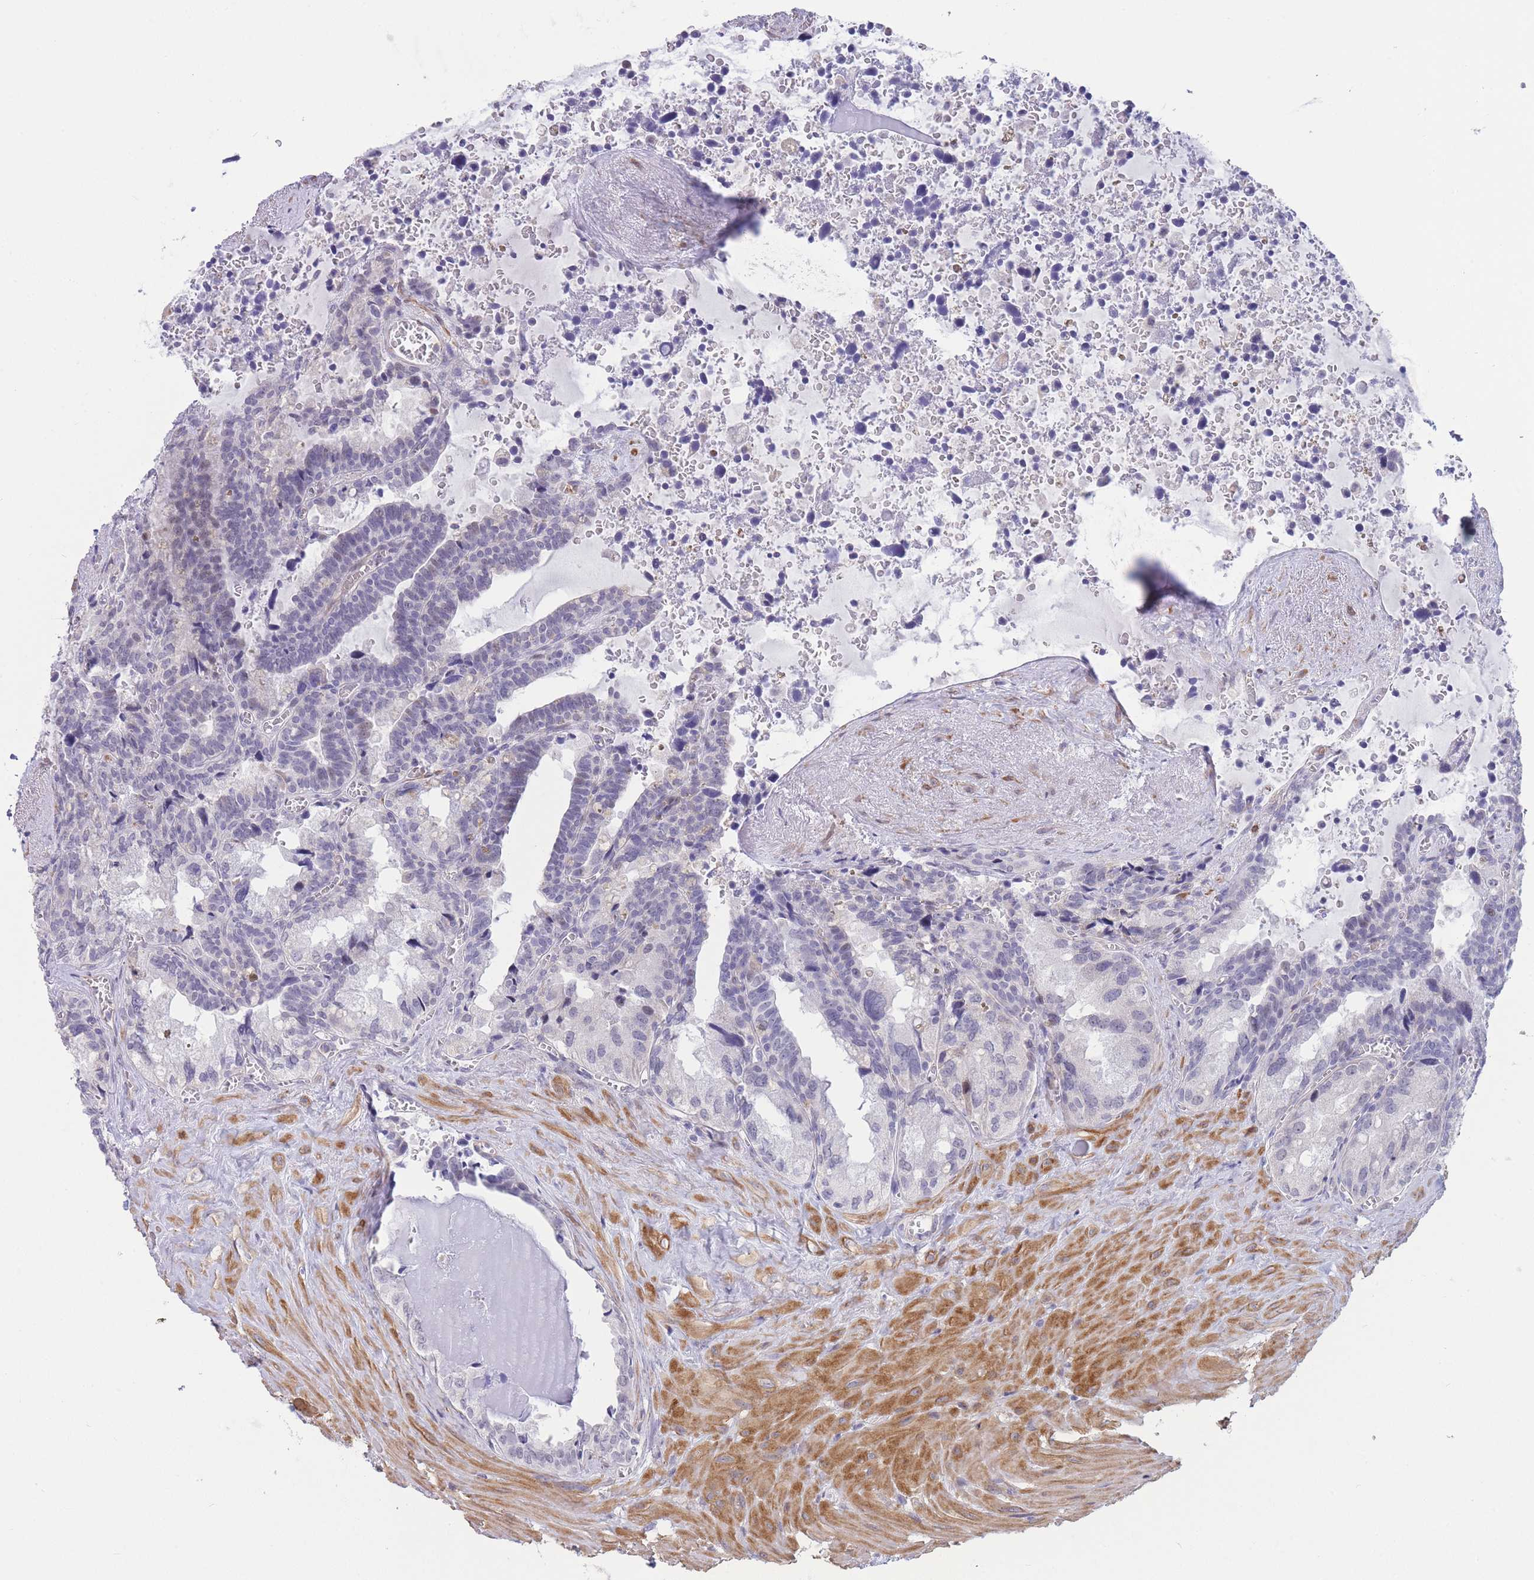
{"staining": {"intensity": "negative", "quantity": "none", "location": "none"}, "tissue": "seminal vesicle", "cell_type": "Glandular cells", "image_type": "normal", "snomed": [{"axis": "morphology", "description": "Normal tissue, NOS"}, {"axis": "topography", "description": "Seminal veicle"}], "caption": "DAB (3,3'-diaminobenzidine) immunohistochemical staining of normal seminal vesicle displays no significant positivity in glandular cells.", "gene": "ASAP3", "patient": {"sex": "male", "age": 68}}